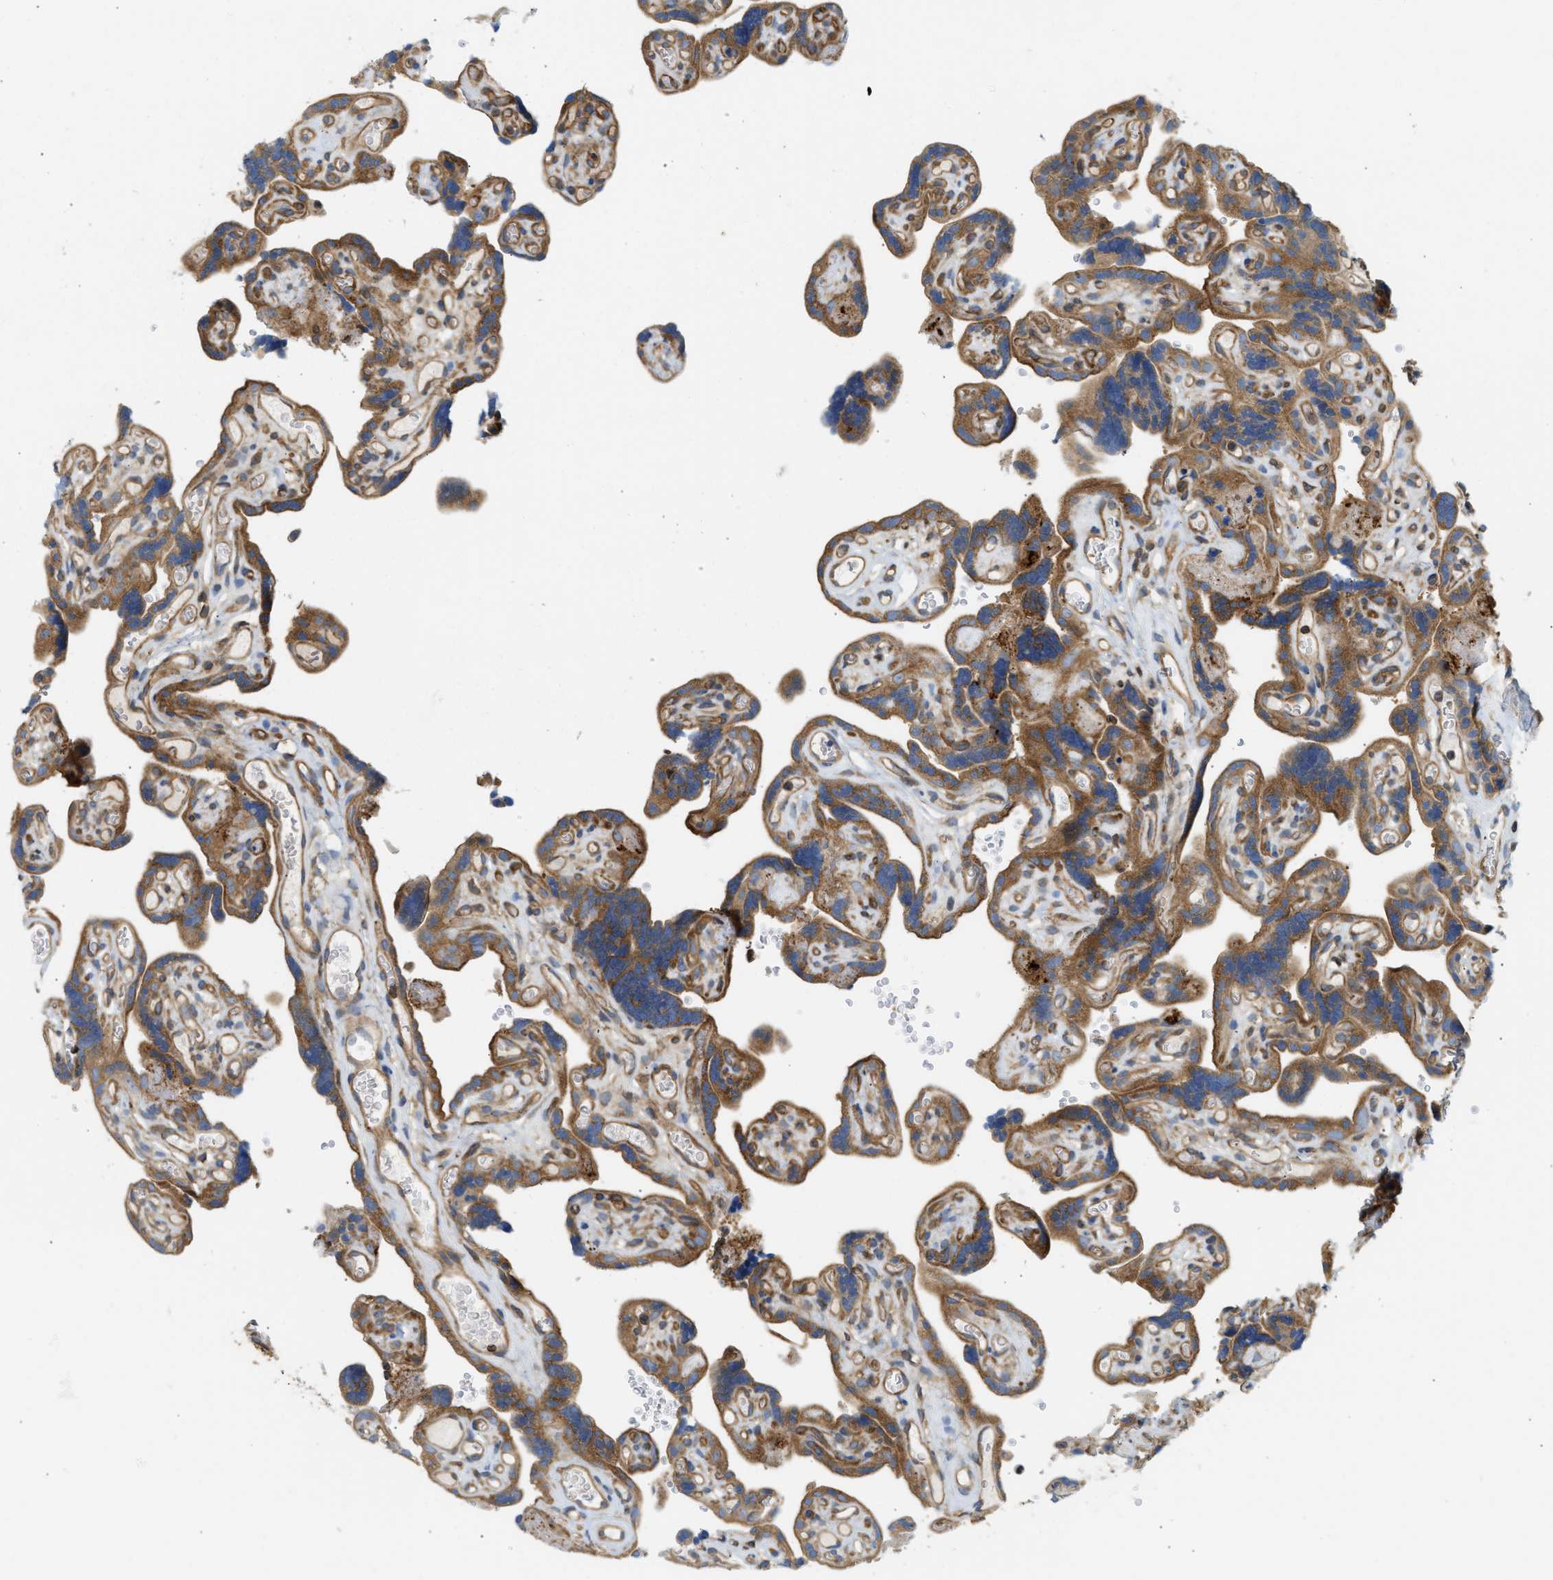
{"staining": {"intensity": "weak", "quantity": ">75%", "location": "cytoplasmic/membranous"}, "tissue": "placenta", "cell_type": "Decidual cells", "image_type": "normal", "snomed": [{"axis": "morphology", "description": "Normal tissue, NOS"}, {"axis": "topography", "description": "Placenta"}], "caption": "Protein staining of normal placenta shows weak cytoplasmic/membranous expression in about >75% of decidual cells. Nuclei are stained in blue.", "gene": "STRN", "patient": {"sex": "female", "age": 30}}